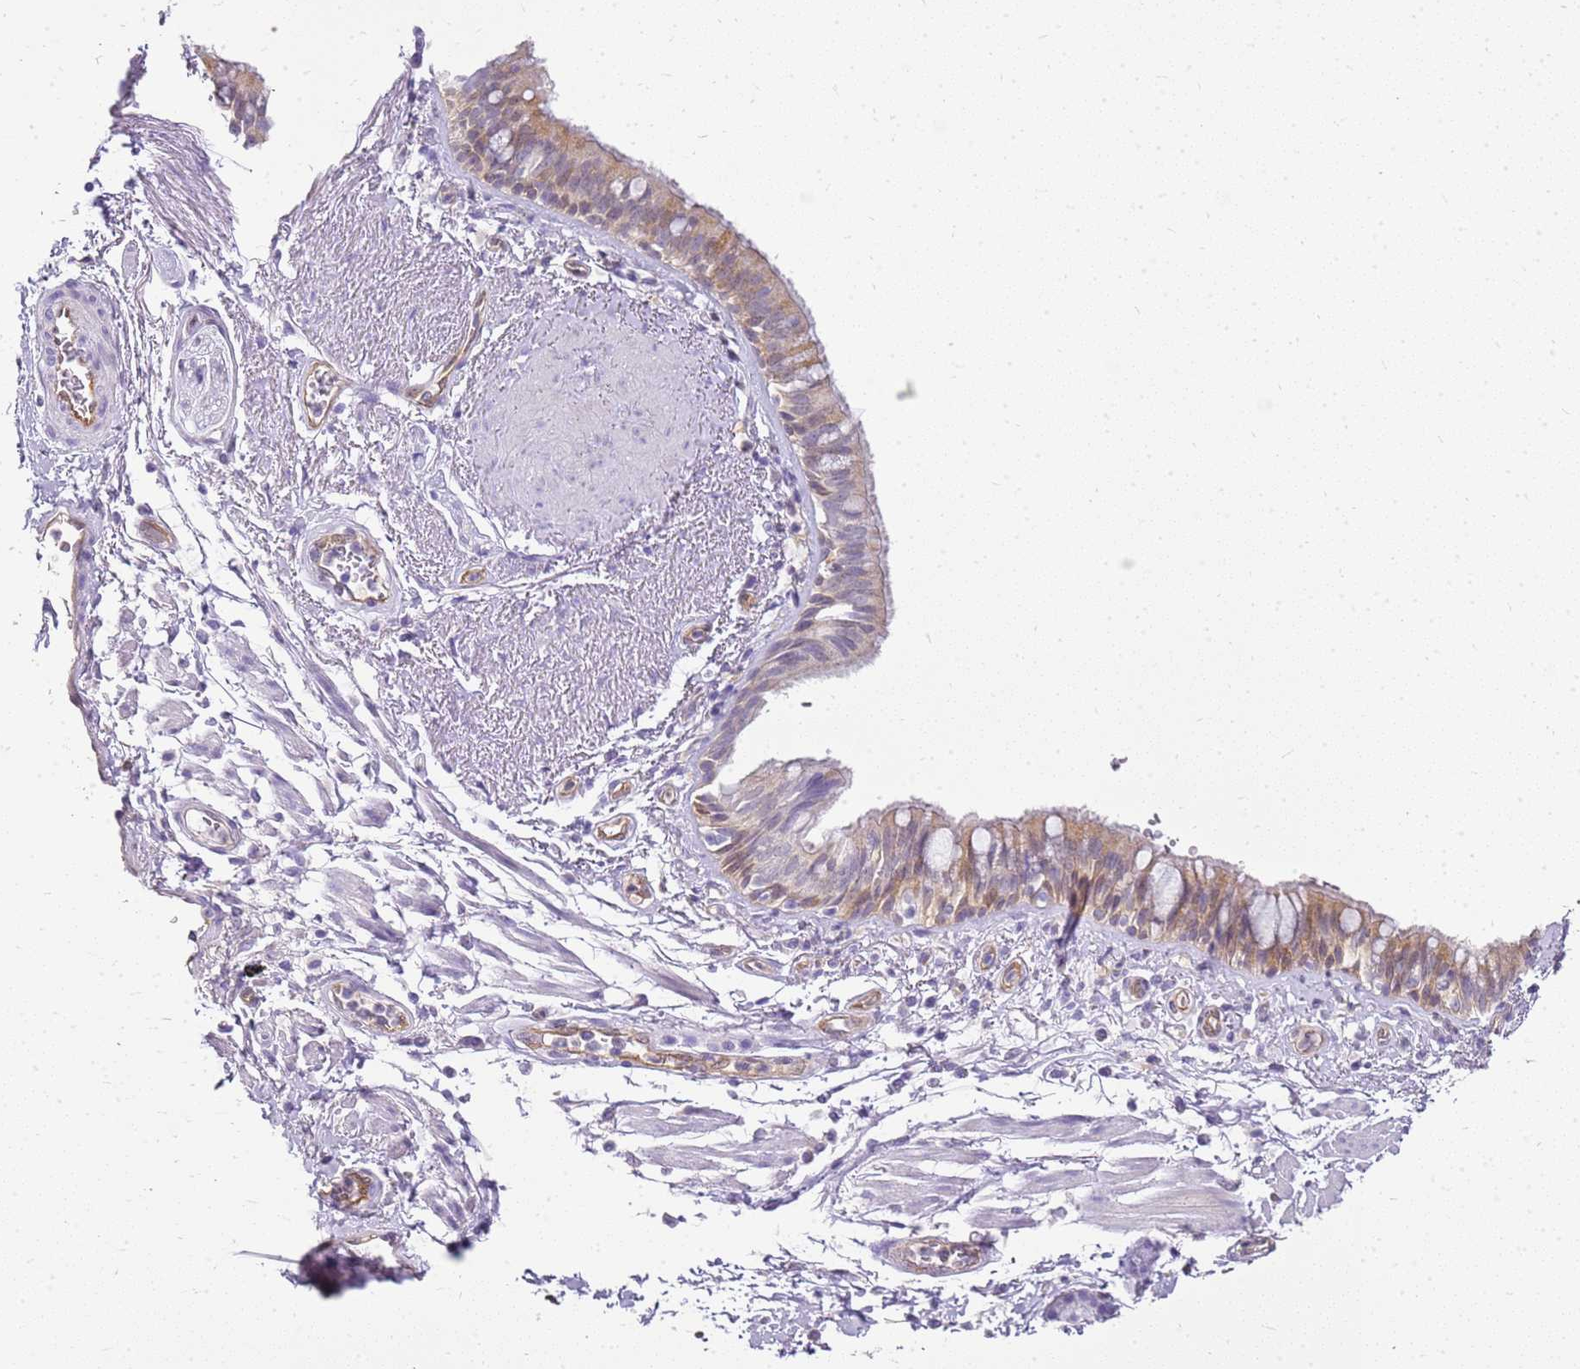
{"staining": {"intensity": "moderate", "quantity": "<25%", "location": "cytoplasmic/membranous"}, "tissue": "bronchus", "cell_type": "Respiratory epithelial cells", "image_type": "normal", "snomed": [{"axis": "morphology", "description": "Normal tissue, NOS"}, {"axis": "morphology", "description": "Neoplasm, uncertain whether benign or malignant"}, {"axis": "topography", "description": "Bronchus"}, {"axis": "topography", "description": "Lung"}], "caption": "The micrograph displays a brown stain indicating the presence of a protein in the cytoplasmic/membranous of respiratory epithelial cells in bronchus. (brown staining indicates protein expression, while blue staining denotes nuclei).", "gene": "SULT1E1", "patient": {"sex": "male", "age": 55}}